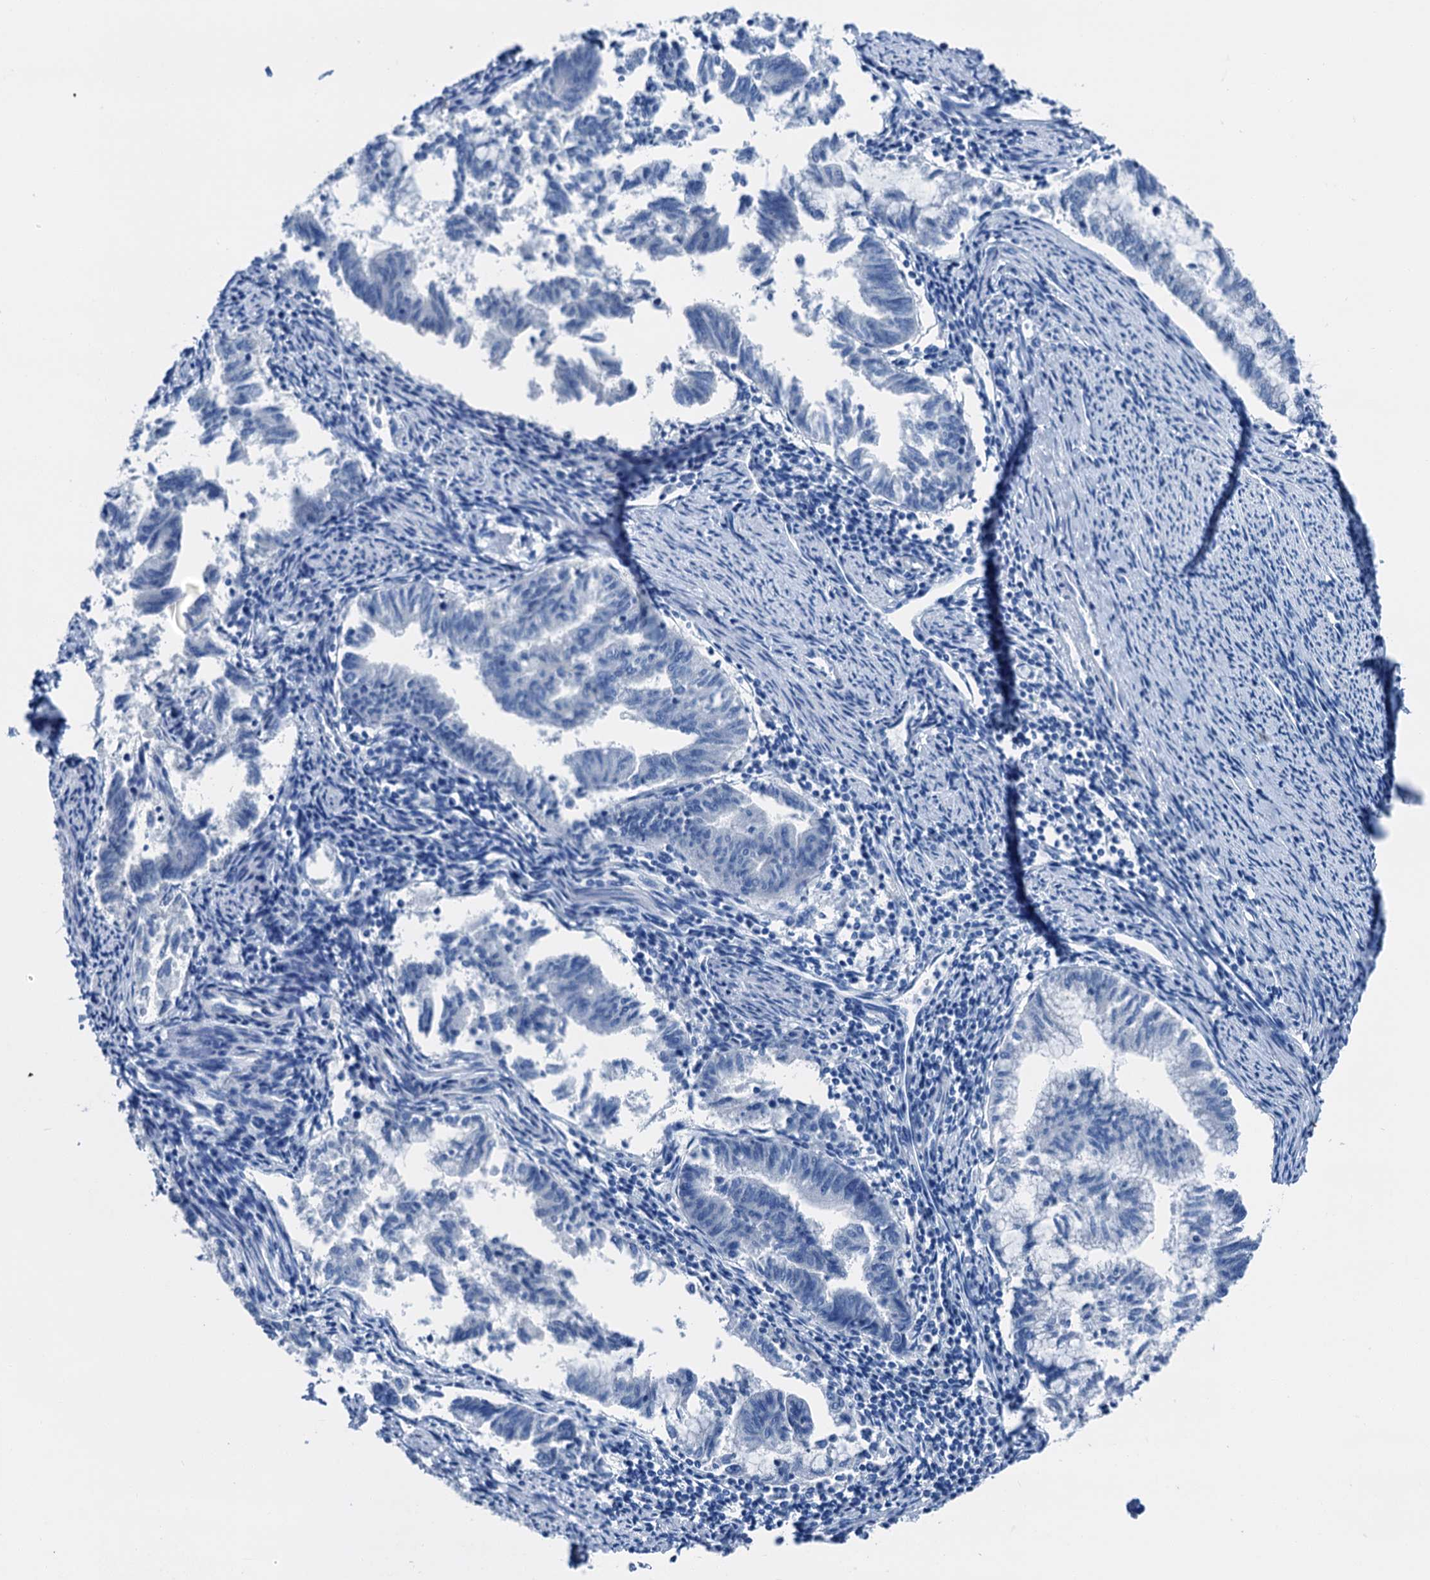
{"staining": {"intensity": "negative", "quantity": "none", "location": "none"}, "tissue": "endometrial cancer", "cell_type": "Tumor cells", "image_type": "cancer", "snomed": [{"axis": "morphology", "description": "Adenocarcinoma, NOS"}, {"axis": "topography", "description": "Endometrium"}], "caption": "Immunohistochemistry of human endometrial cancer (adenocarcinoma) displays no expression in tumor cells.", "gene": "CBLN3", "patient": {"sex": "female", "age": 79}}